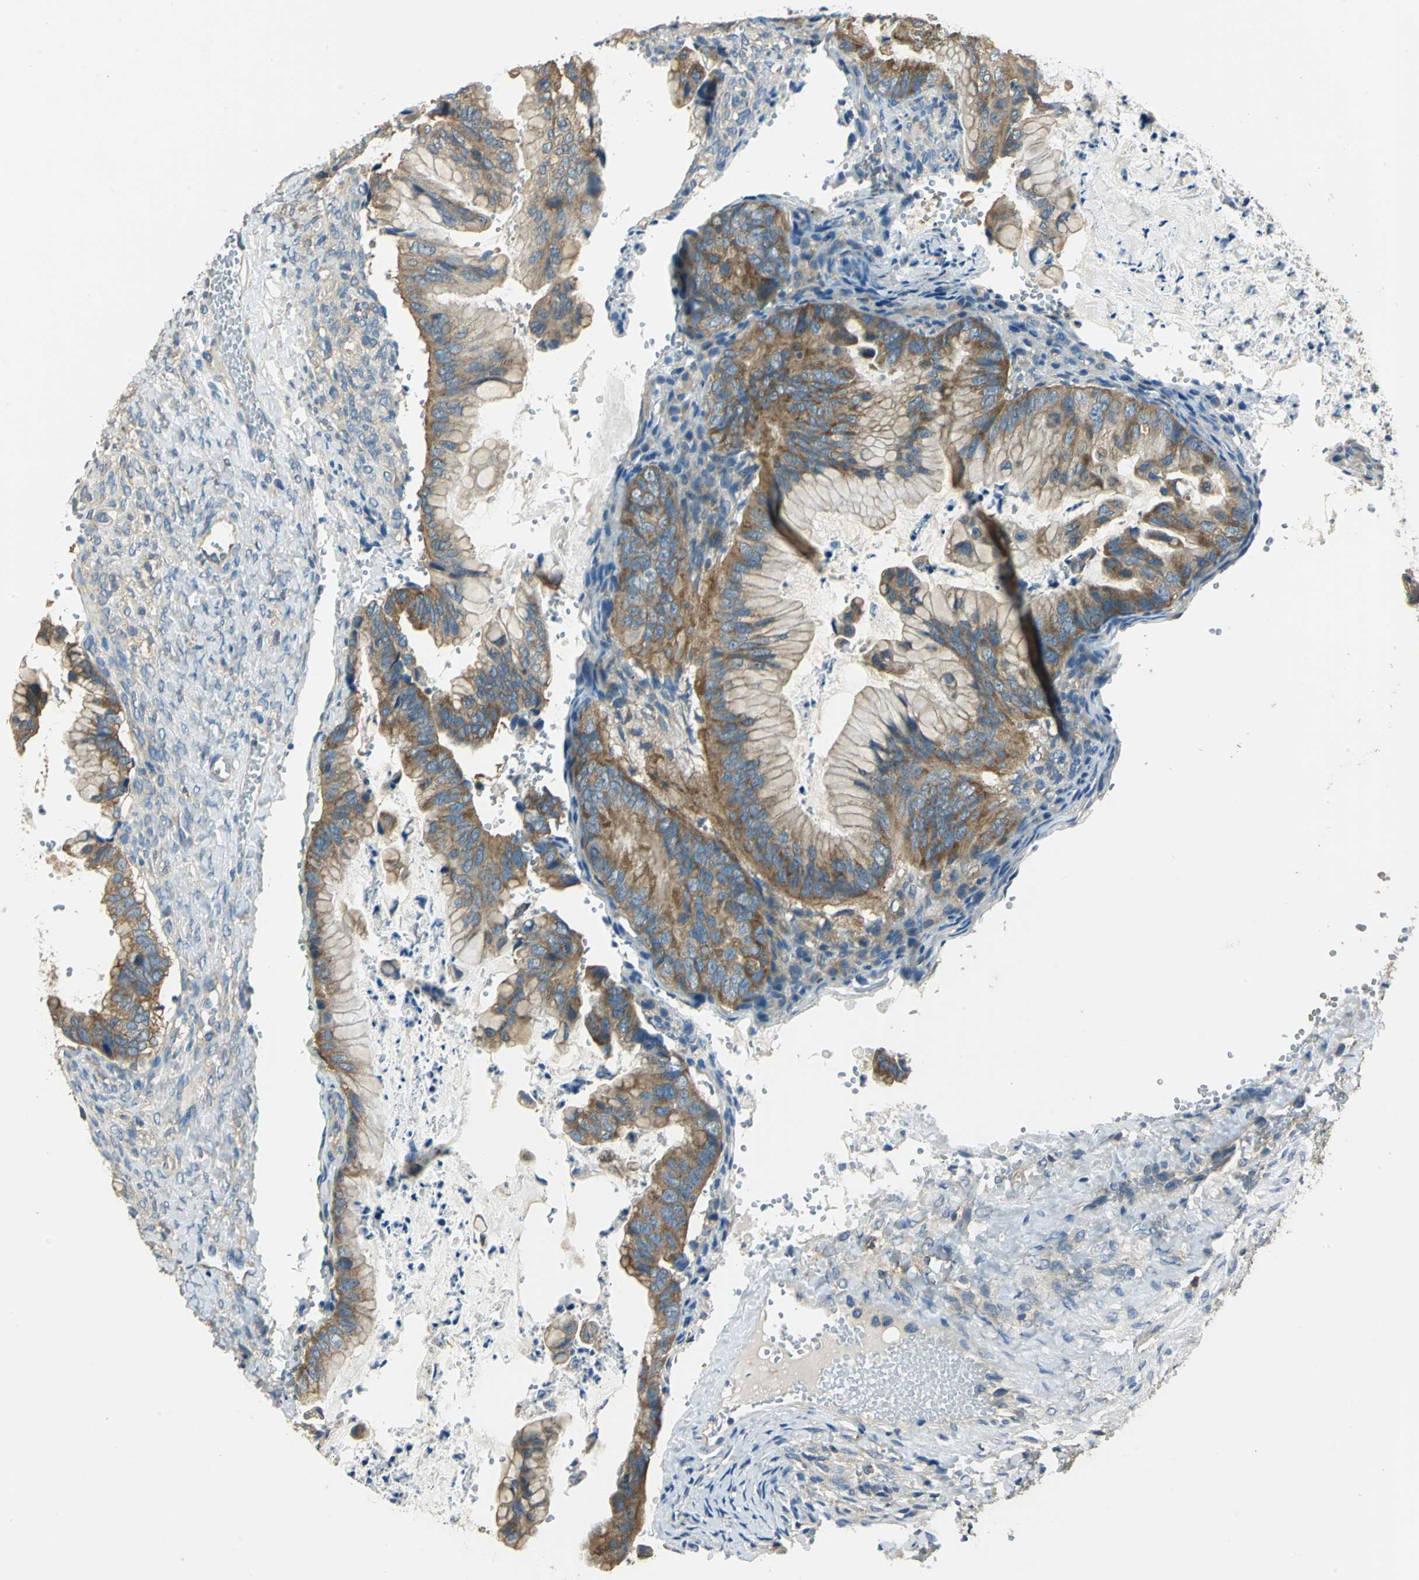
{"staining": {"intensity": "strong", "quantity": ">75%", "location": "cytoplasmic/membranous"}, "tissue": "ovarian cancer", "cell_type": "Tumor cells", "image_type": "cancer", "snomed": [{"axis": "morphology", "description": "Cystadenocarcinoma, mucinous, NOS"}, {"axis": "topography", "description": "Ovary"}], "caption": "Immunohistochemical staining of ovarian mucinous cystadenocarcinoma demonstrates strong cytoplasmic/membranous protein expression in about >75% of tumor cells.", "gene": "SHC2", "patient": {"sex": "female", "age": 36}}